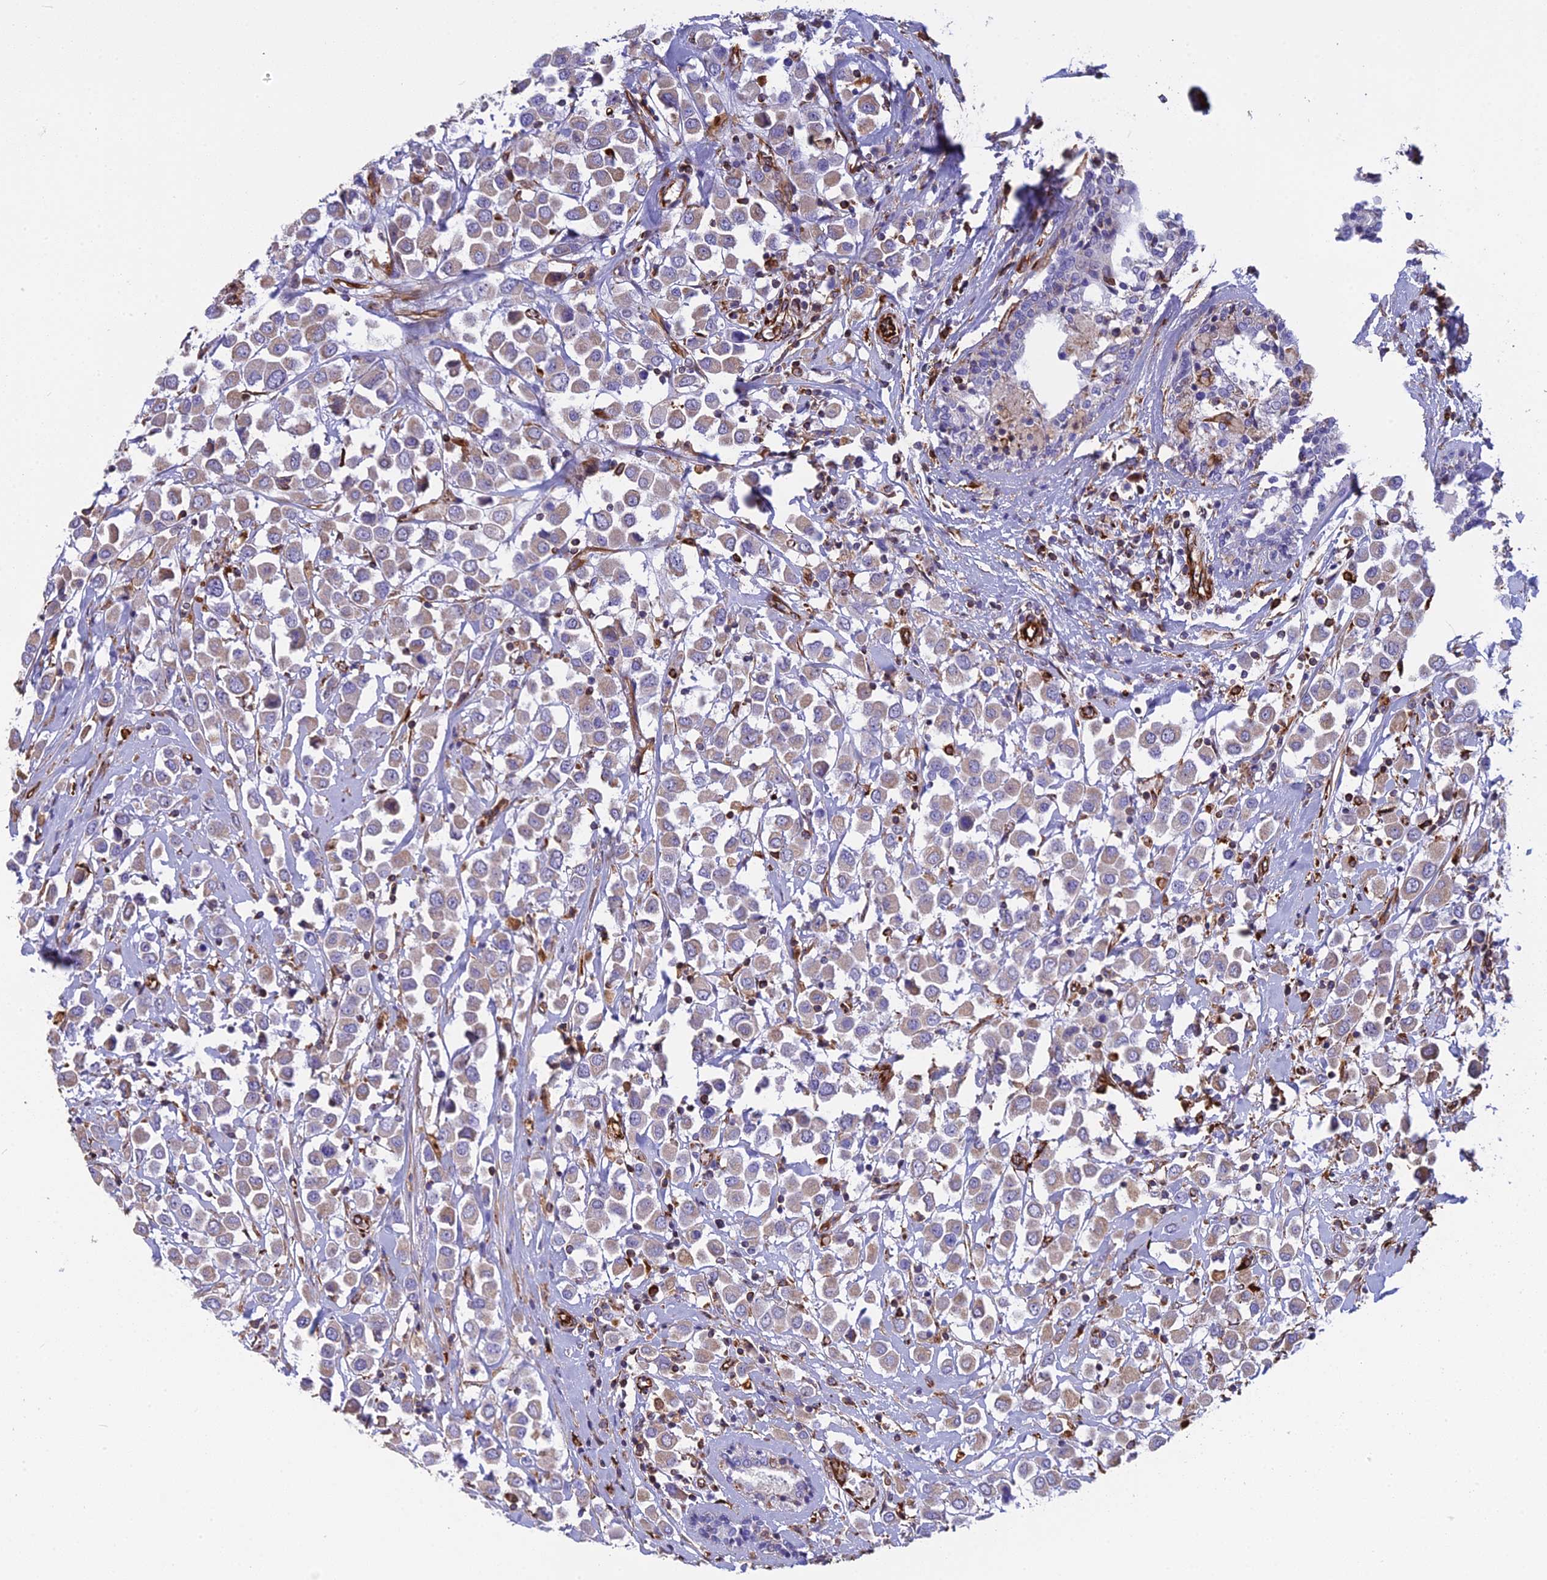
{"staining": {"intensity": "weak", "quantity": ">75%", "location": "cytoplasmic/membranous"}, "tissue": "breast cancer", "cell_type": "Tumor cells", "image_type": "cancer", "snomed": [{"axis": "morphology", "description": "Duct carcinoma"}, {"axis": "topography", "description": "Breast"}], "caption": "A brown stain shows weak cytoplasmic/membranous positivity of a protein in human intraductal carcinoma (breast) tumor cells. (Stains: DAB in brown, nuclei in blue, Microscopy: brightfield microscopy at high magnification).", "gene": "FBXL20", "patient": {"sex": "female", "age": 61}}